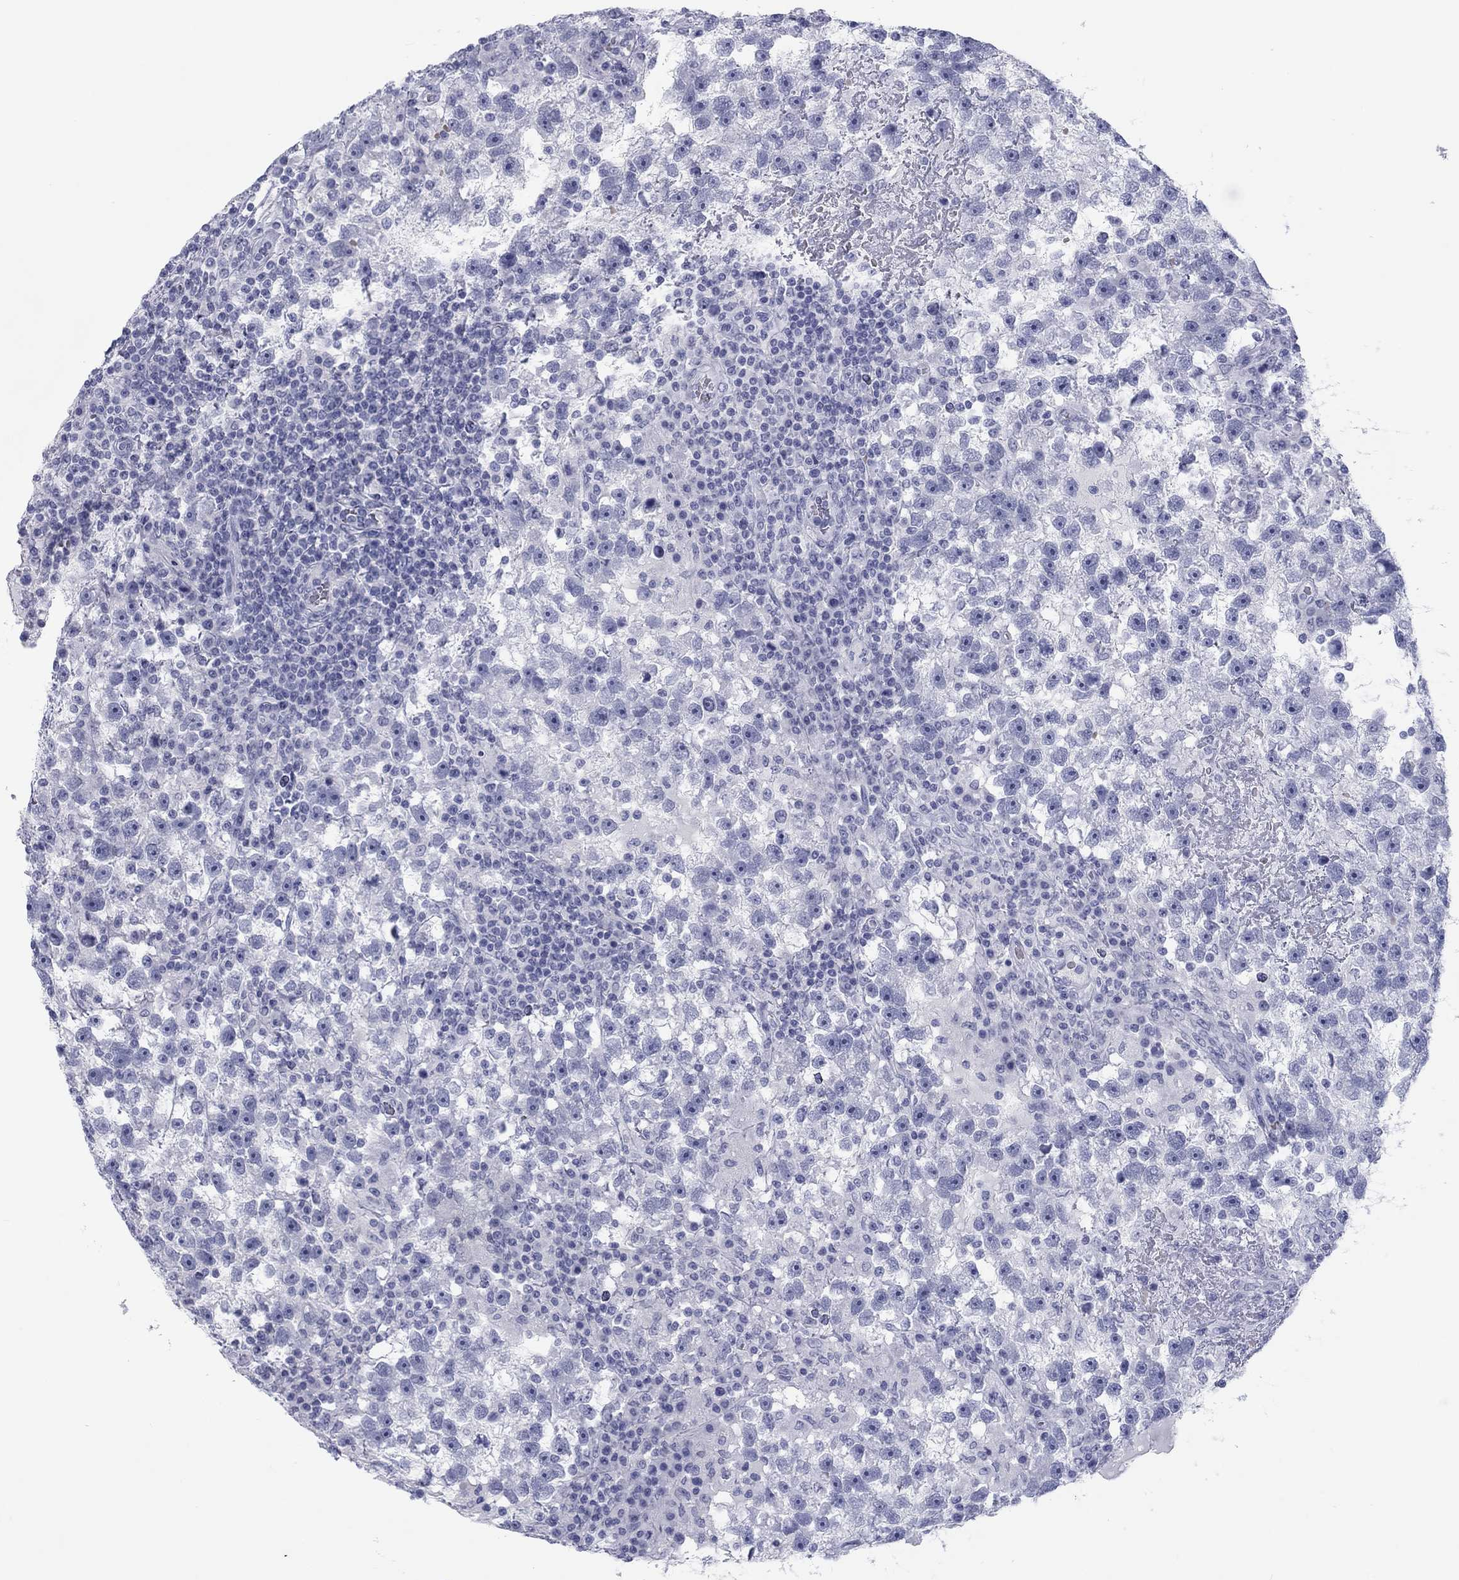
{"staining": {"intensity": "negative", "quantity": "none", "location": "none"}, "tissue": "testis cancer", "cell_type": "Tumor cells", "image_type": "cancer", "snomed": [{"axis": "morphology", "description": "Seminoma, NOS"}, {"axis": "topography", "description": "Testis"}], "caption": "High power microscopy photomicrograph of an immunohistochemistry (IHC) micrograph of seminoma (testis), revealing no significant expression in tumor cells. Brightfield microscopy of IHC stained with DAB (3,3'-diaminobenzidine) (brown) and hematoxylin (blue), captured at high magnification.", "gene": "CALB1", "patient": {"sex": "male", "age": 47}}